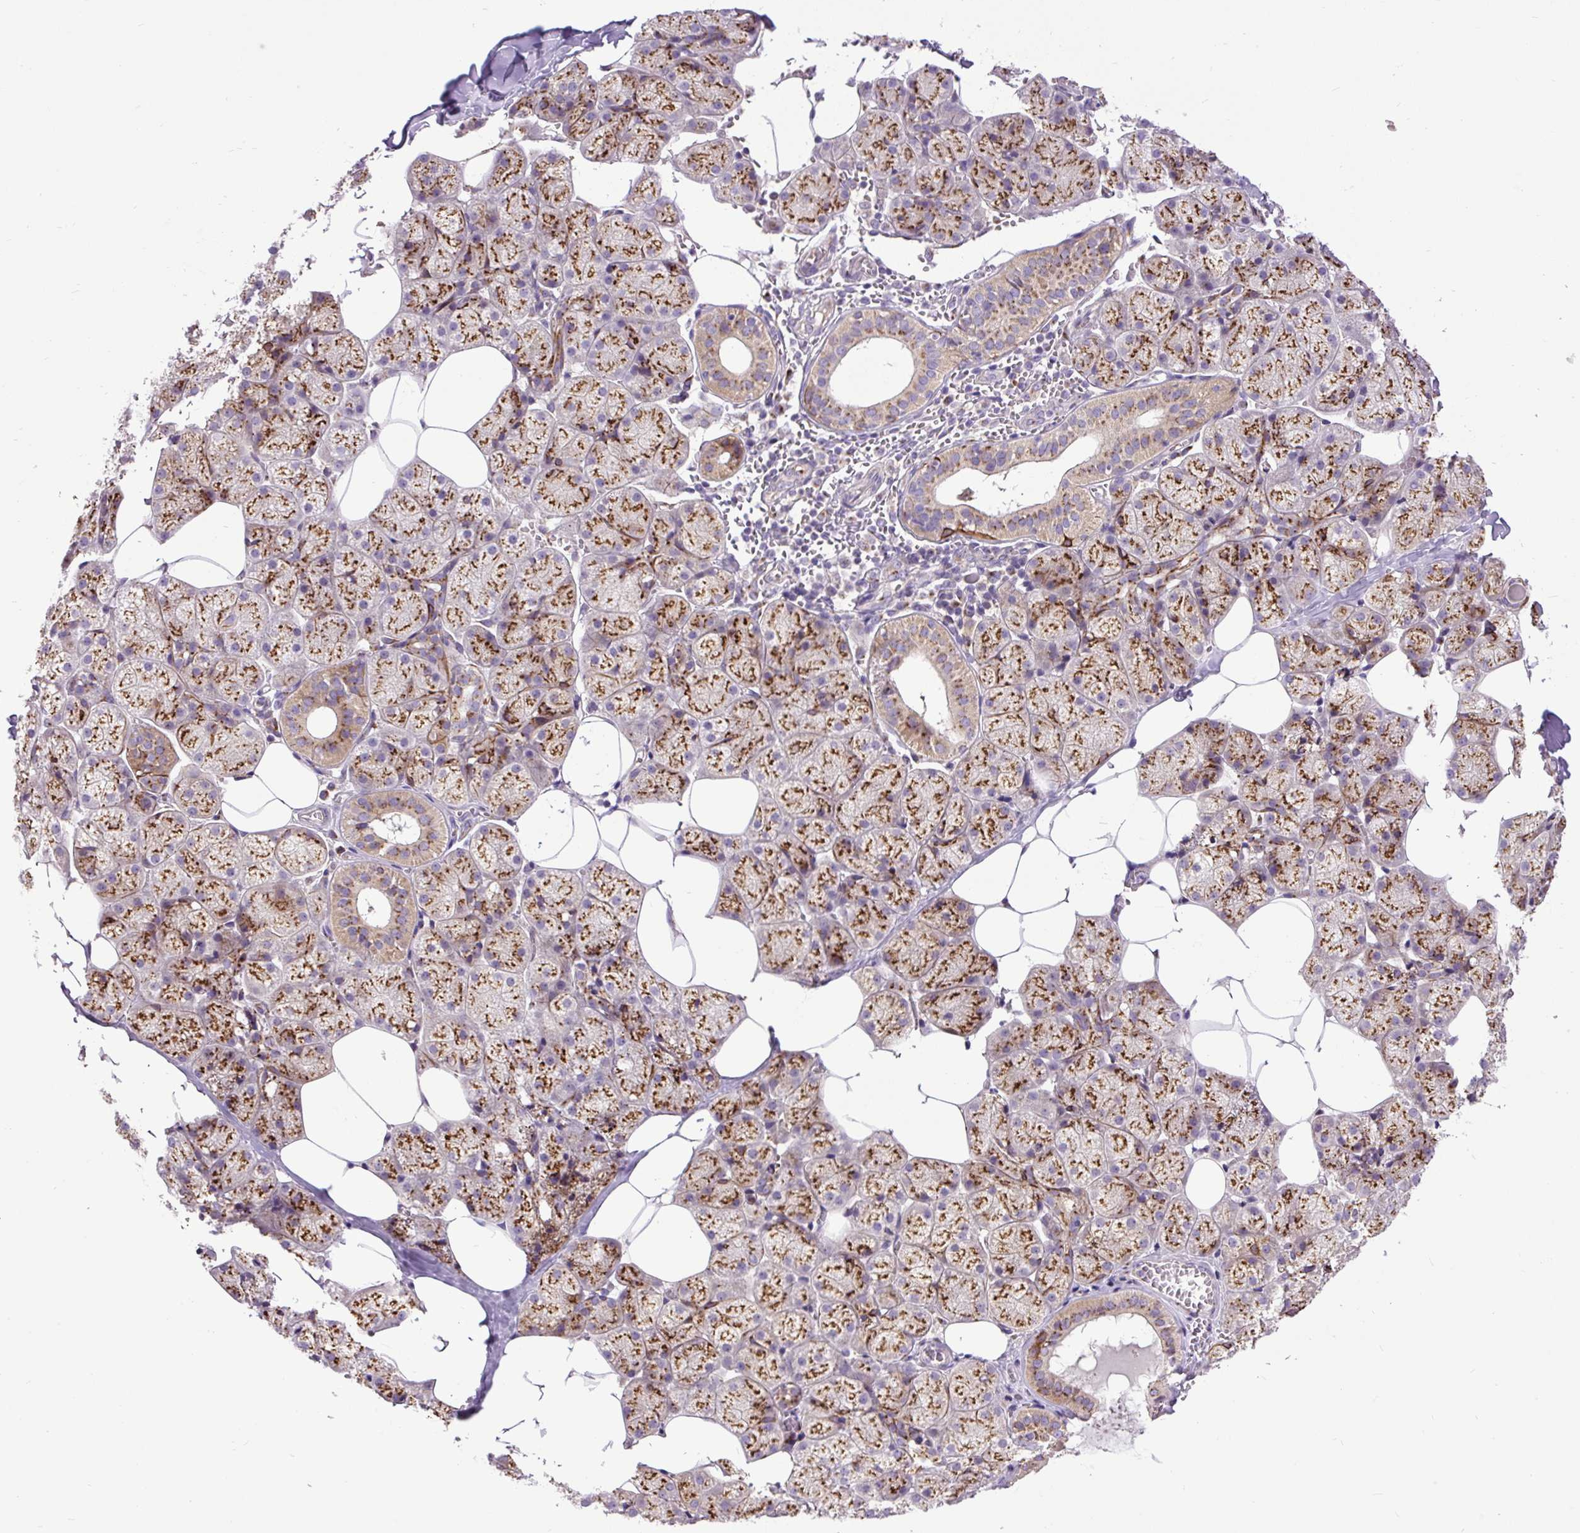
{"staining": {"intensity": "strong", "quantity": ">75%", "location": "cytoplasmic/membranous"}, "tissue": "salivary gland", "cell_type": "Glandular cells", "image_type": "normal", "snomed": [{"axis": "morphology", "description": "Normal tissue, NOS"}, {"axis": "topography", "description": "Salivary gland"}, {"axis": "topography", "description": "Peripheral nerve tissue"}], "caption": "Strong cytoplasmic/membranous positivity is seen in approximately >75% of glandular cells in benign salivary gland.", "gene": "MSMP", "patient": {"sex": "male", "age": 38}}